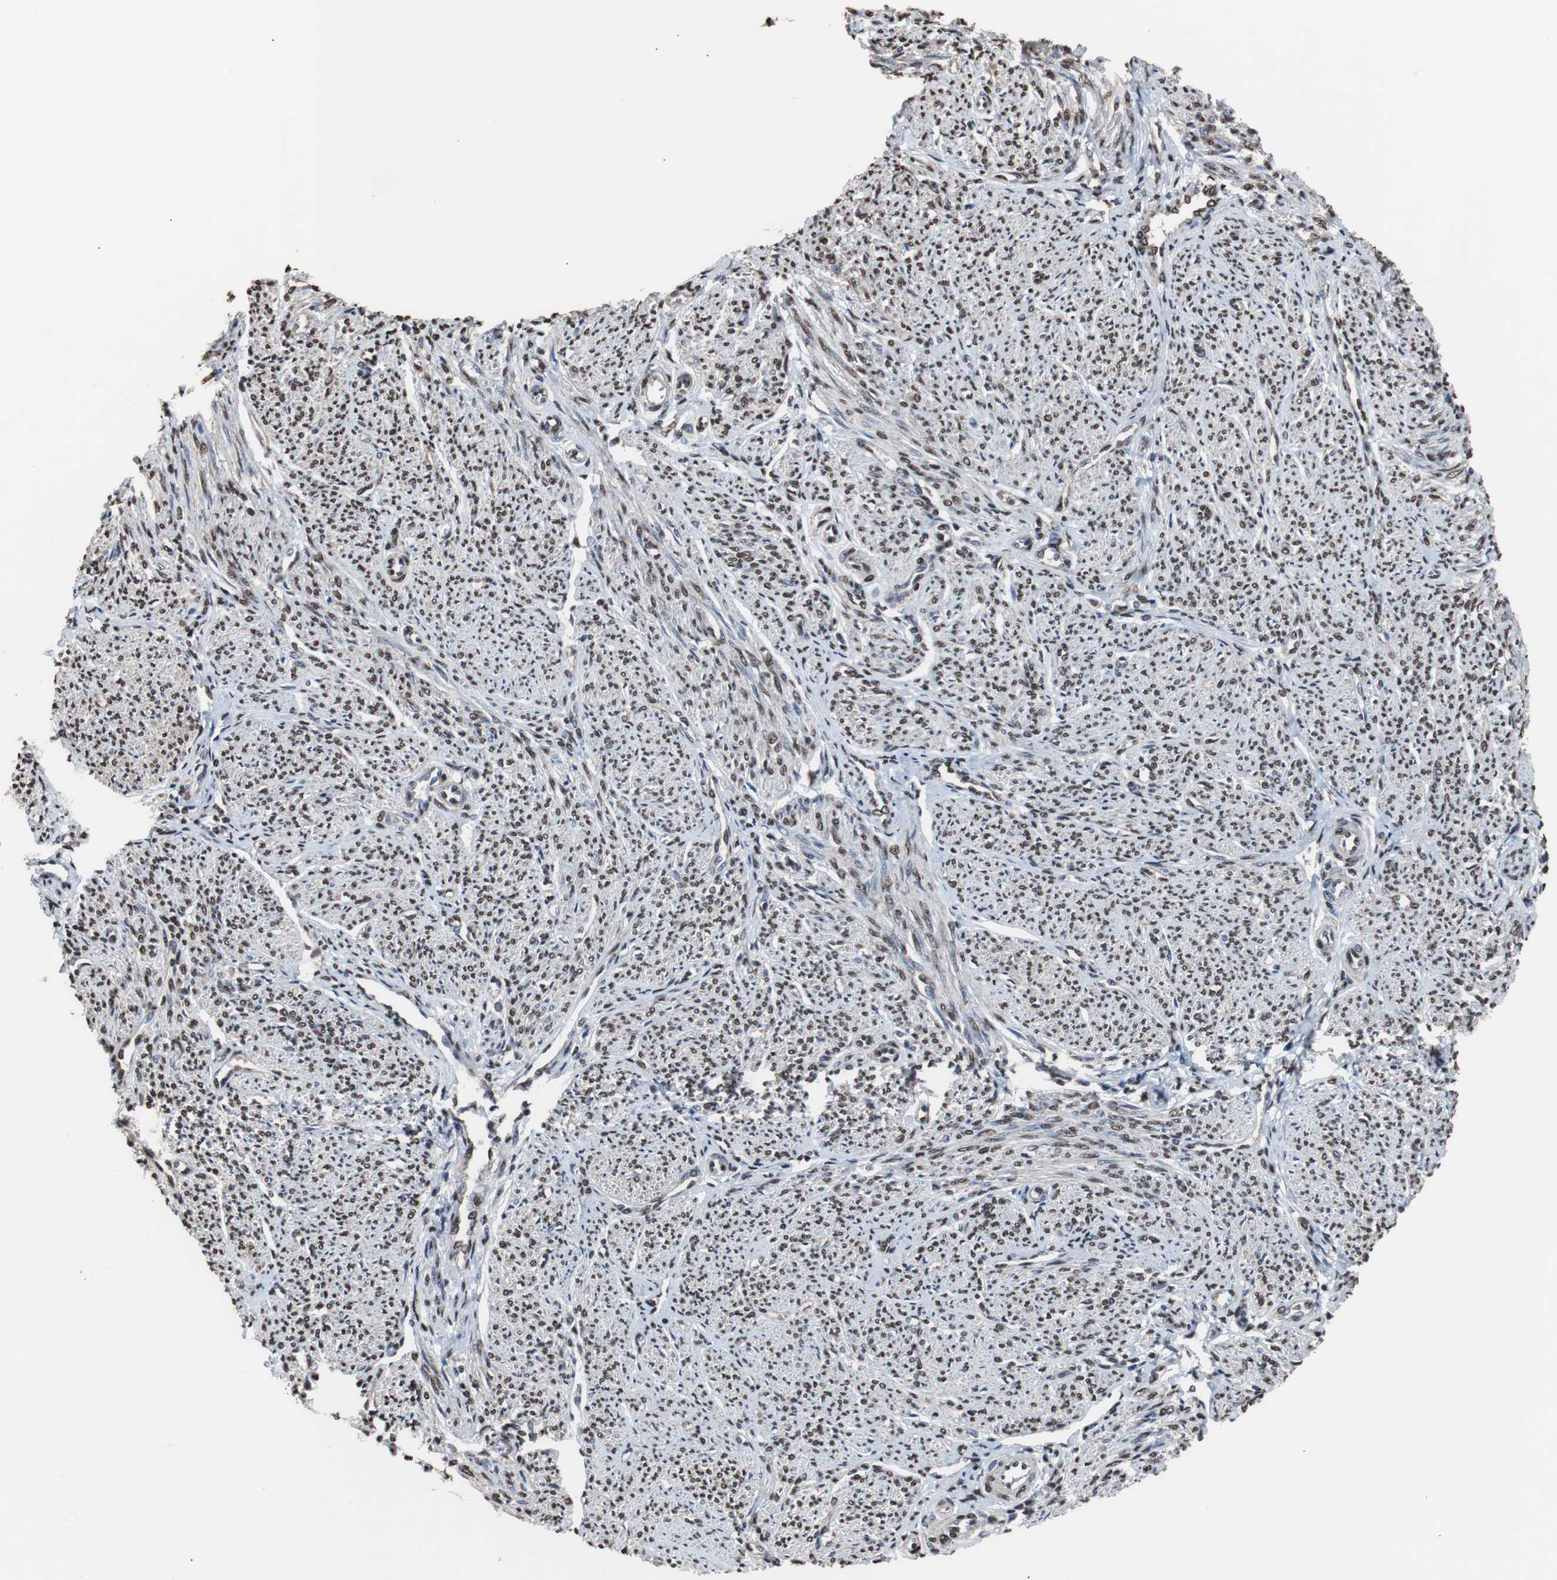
{"staining": {"intensity": "moderate", "quantity": ">75%", "location": "nuclear"}, "tissue": "smooth muscle", "cell_type": "Smooth muscle cells", "image_type": "normal", "snomed": [{"axis": "morphology", "description": "Normal tissue, NOS"}, {"axis": "topography", "description": "Smooth muscle"}], "caption": "This micrograph shows immunohistochemistry (IHC) staining of benign smooth muscle, with medium moderate nuclear expression in about >75% of smooth muscle cells.", "gene": "MED27", "patient": {"sex": "female", "age": 65}}